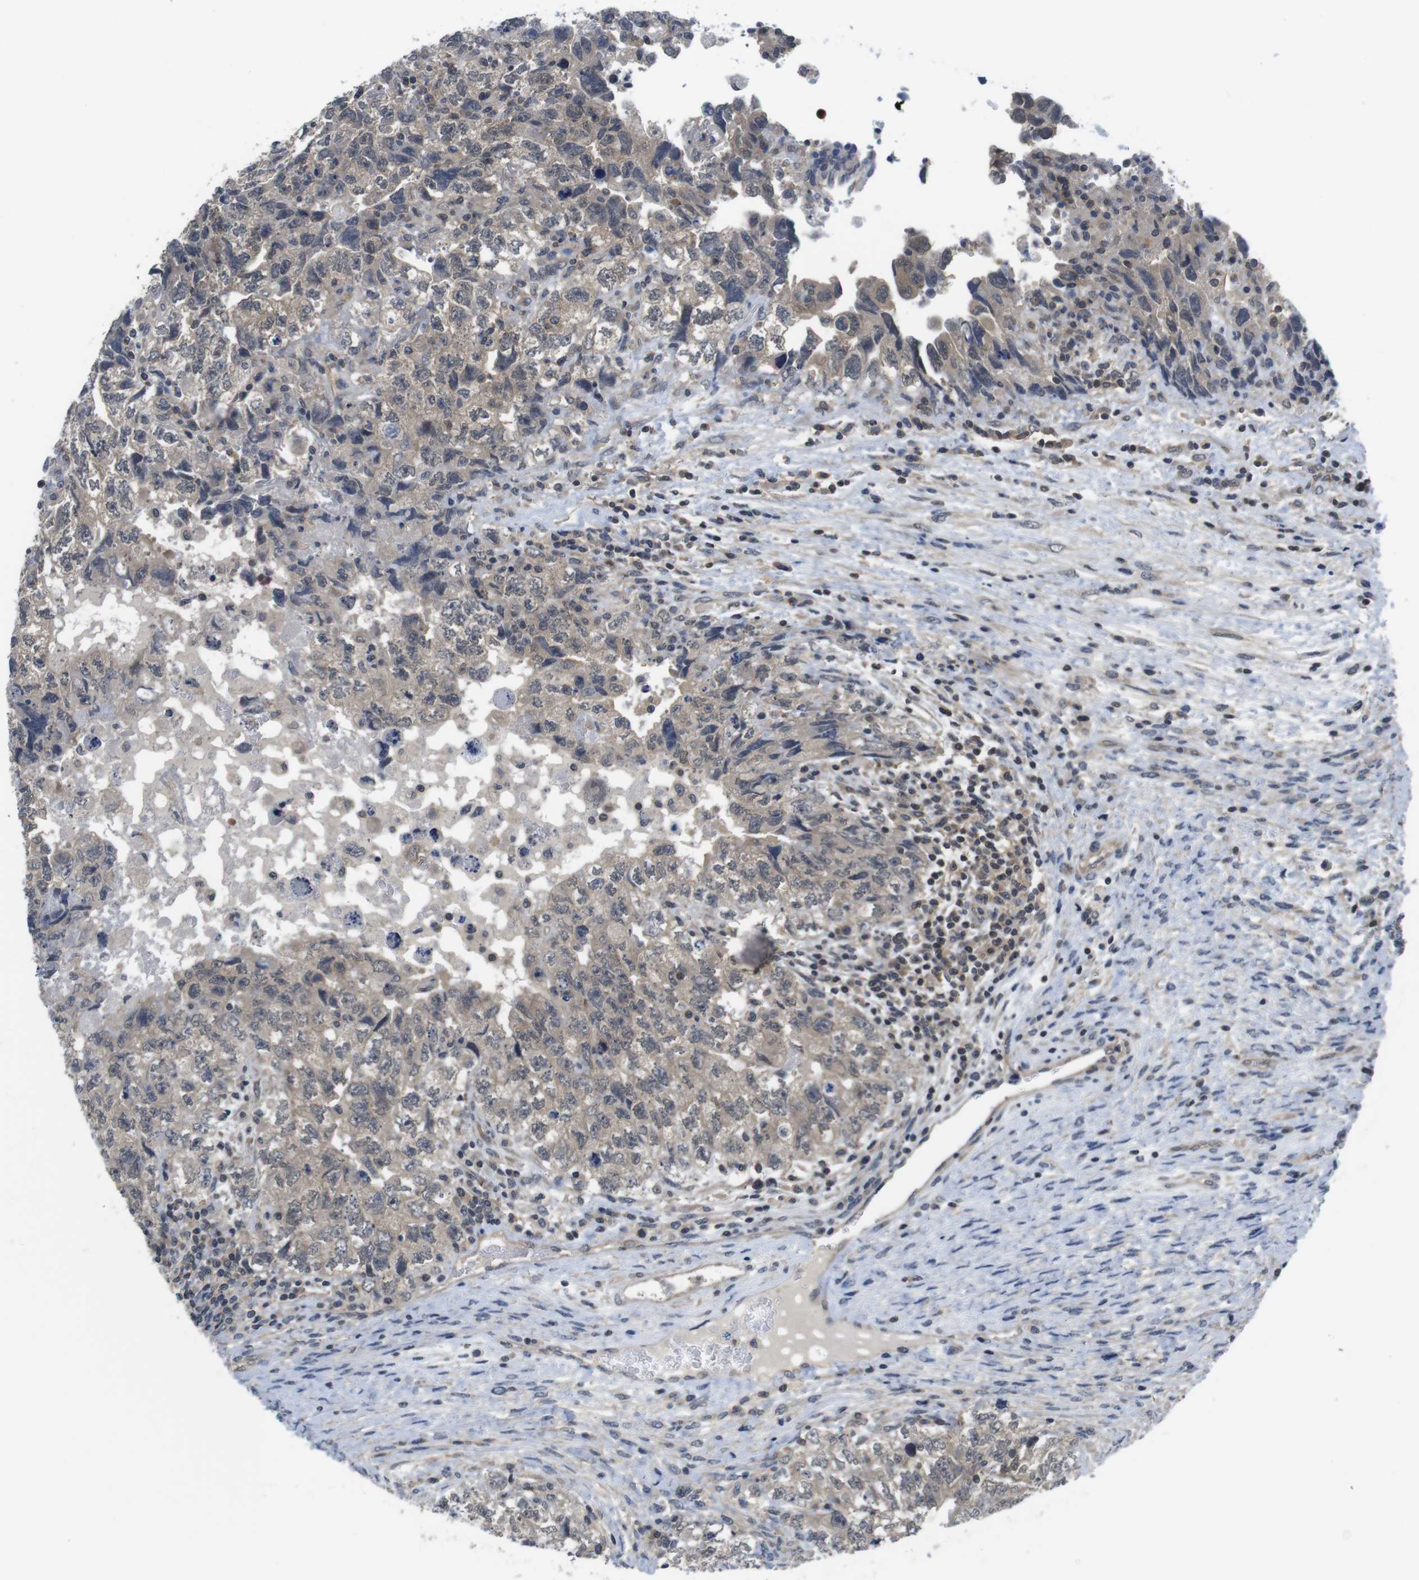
{"staining": {"intensity": "weak", "quantity": "25%-75%", "location": "cytoplasmic/membranous"}, "tissue": "testis cancer", "cell_type": "Tumor cells", "image_type": "cancer", "snomed": [{"axis": "morphology", "description": "Carcinoma, Embryonal, NOS"}, {"axis": "topography", "description": "Testis"}], "caption": "Immunohistochemical staining of human embryonal carcinoma (testis) shows low levels of weak cytoplasmic/membranous expression in approximately 25%-75% of tumor cells. (IHC, brightfield microscopy, high magnification).", "gene": "FADD", "patient": {"sex": "male", "age": 36}}